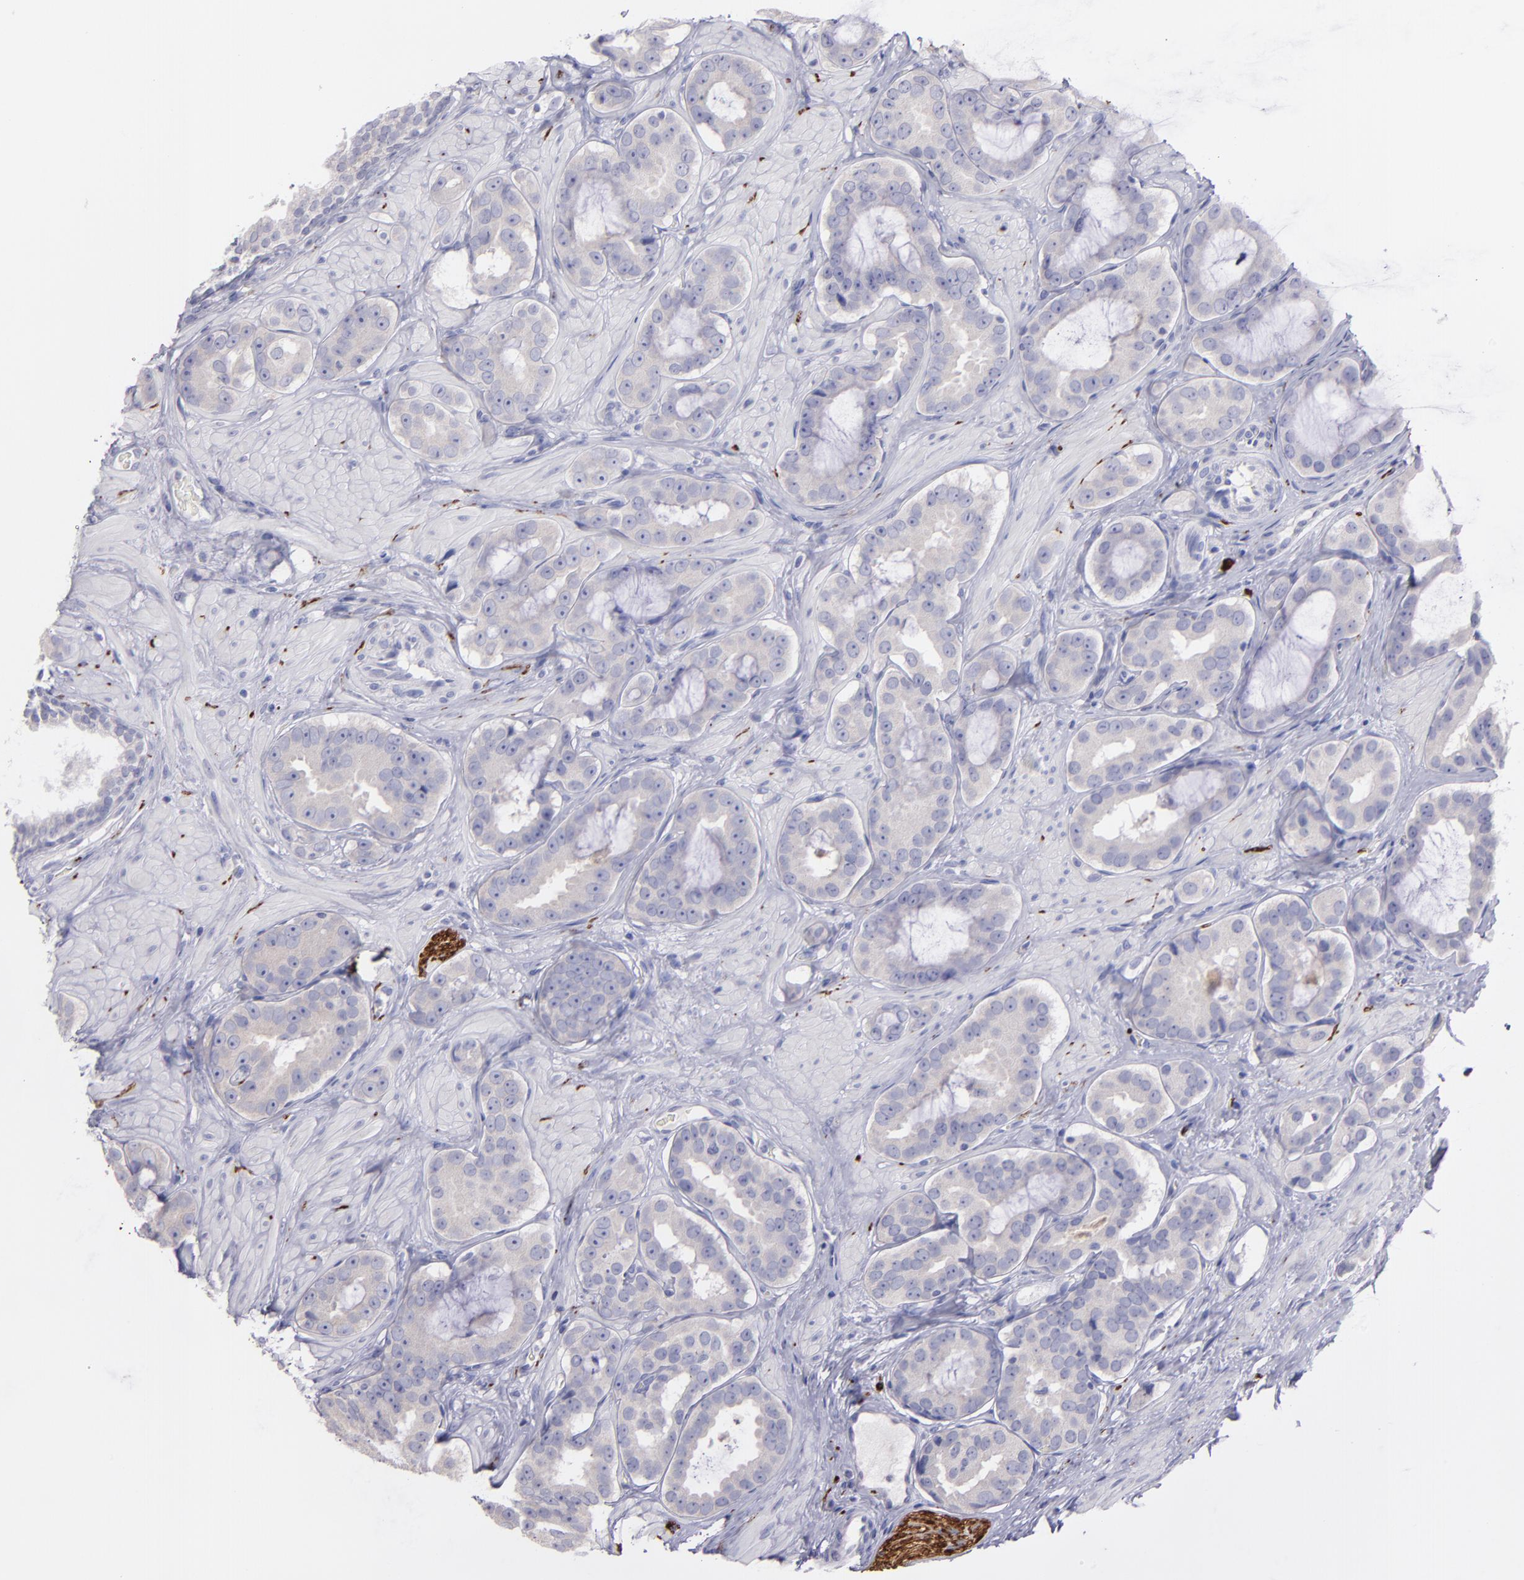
{"staining": {"intensity": "negative", "quantity": "none", "location": "none"}, "tissue": "prostate cancer", "cell_type": "Tumor cells", "image_type": "cancer", "snomed": [{"axis": "morphology", "description": "Adenocarcinoma, Low grade"}, {"axis": "topography", "description": "Prostate"}], "caption": "Tumor cells show no significant expression in prostate cancer (adenocarcinoma (low-grade)).", "gene": "SNAP25", "patient": {"sex": "male", "age": 59}}